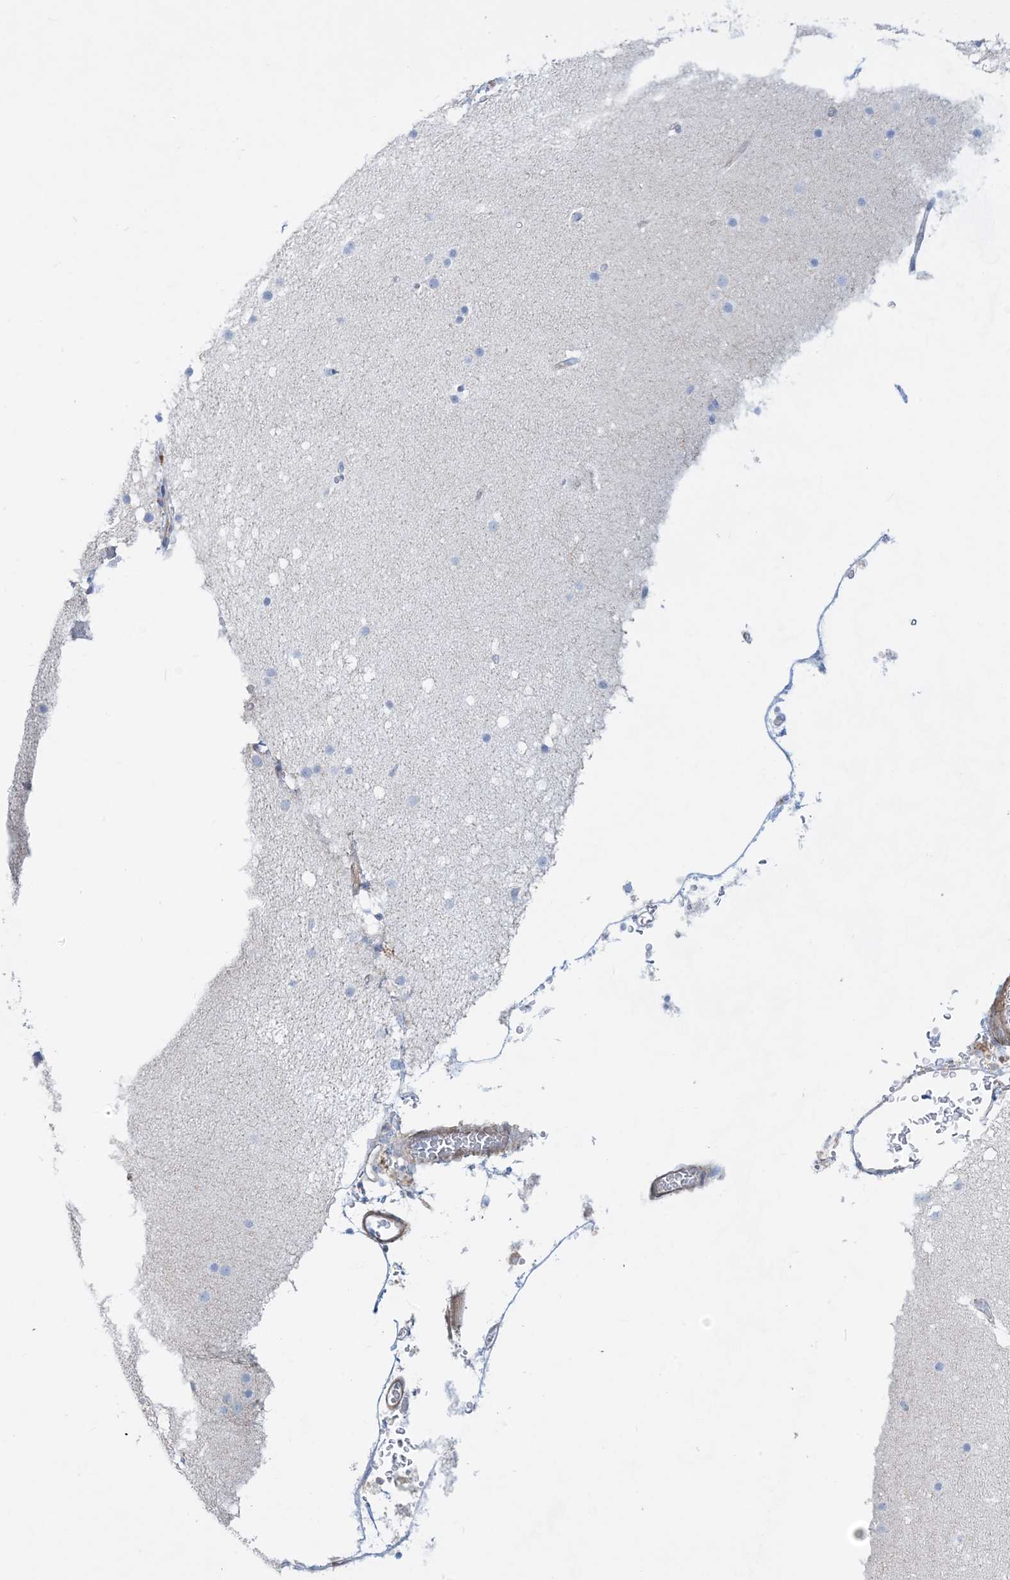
{"staining": {"intensity": "weak", "quantity": "25%-75%", "location": "cytoplasmic/membranous"}, "tissue": "cerebellum", "cell_type": "Cells in granular layer", "image_type": "normal", "snomed": [{"axis": "morphology", "description": "Normal tissue, NOS"}, {"axis": "topography", "description": "Cerebellum"}], "caption": "IHC of unremarkable cerebellum exhibits low levels of weak cytoplasmic/membranous staining in approximately 25%-75% of cells in granular layer.", "gene": "GTF3C2", "patient": {"sex": "male", "age": 57}}